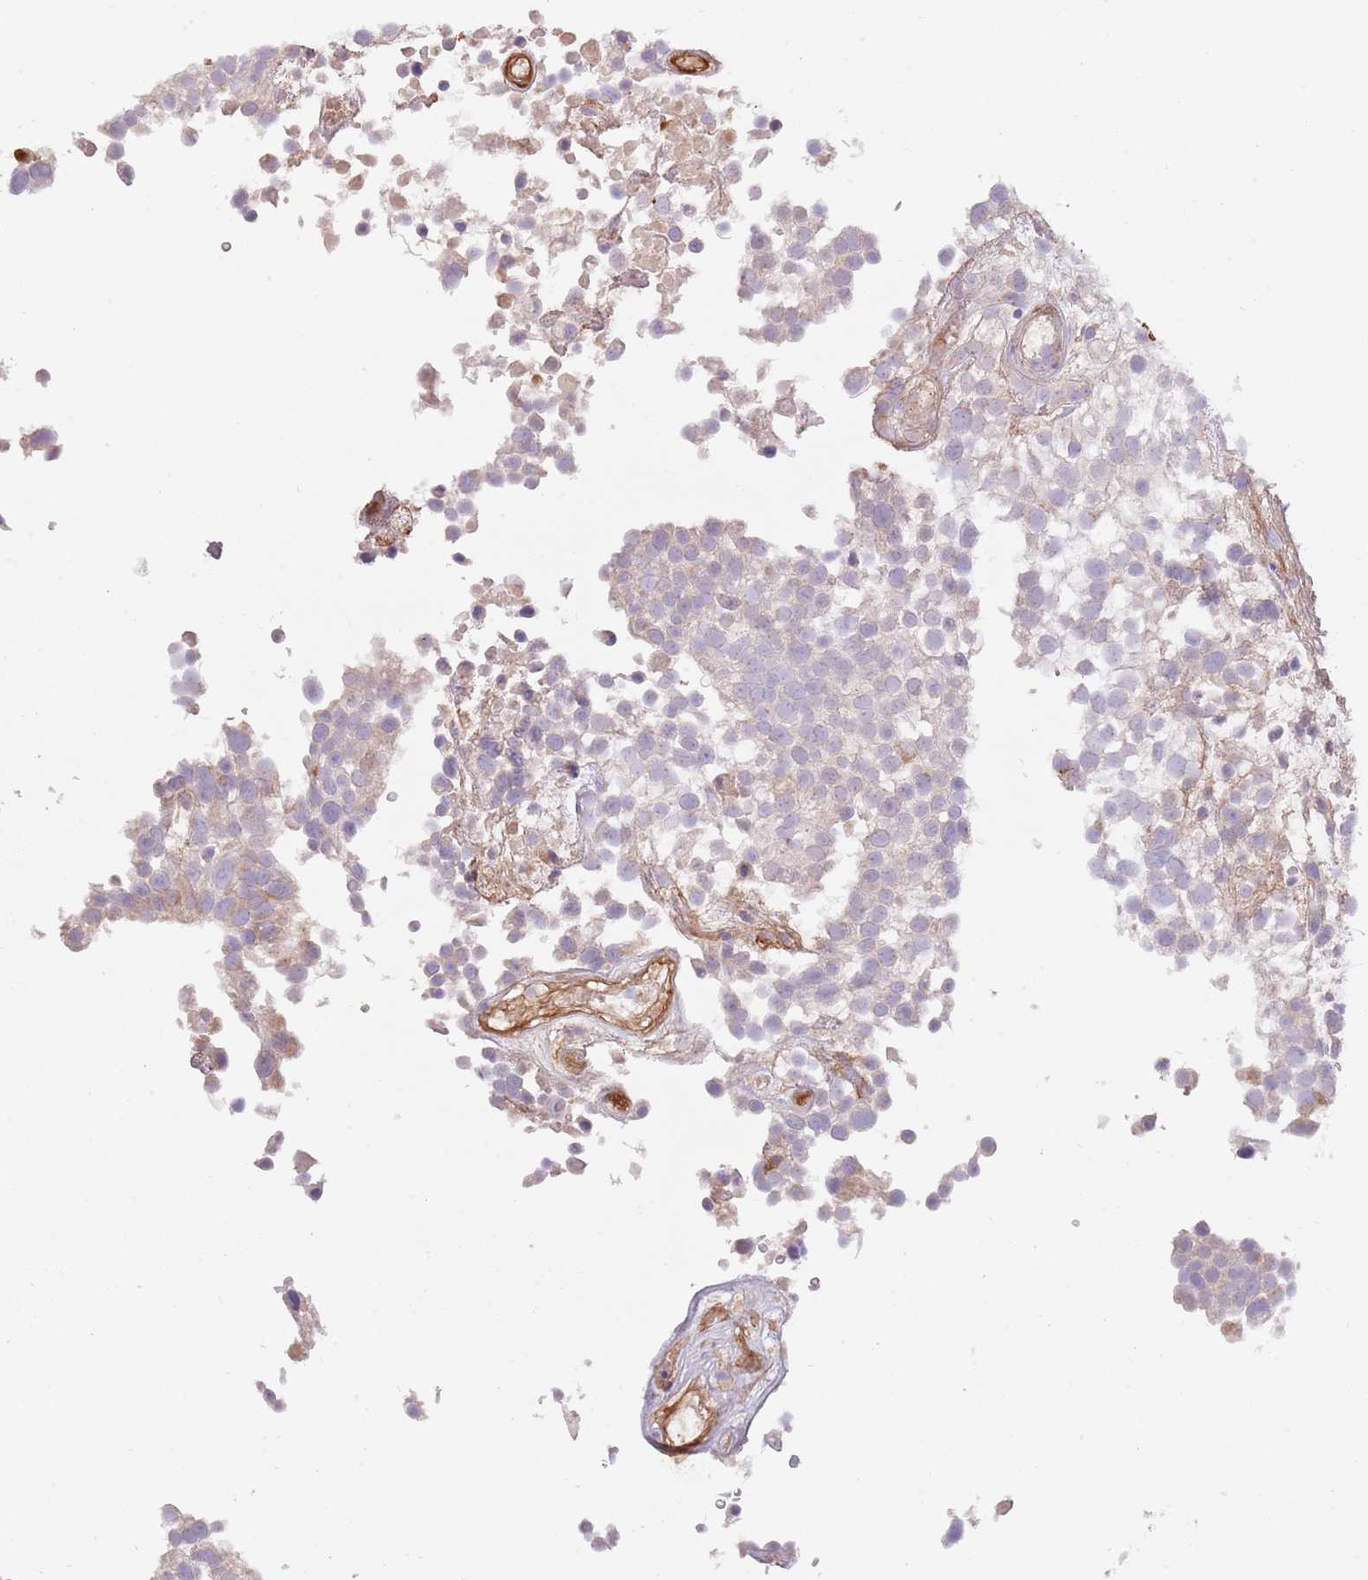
{"staining": {"intensity": "negative", "quantity": "none", "location": "none"}, "tissue": "urothelial cancer", "cell_type": "Tumor cells", "image_type": "cancer", "snomed": [{"axis": "morphology", "description": "Urothelial carcinoma, High grade"}, {"axis": "topography", "description": "Urinary bladder"}], "caption": "High magnification brightfield microscopy of high-grade urothelial carcinoma stained with DAB (brown) and counterstained with hematoxylin (blue): tumor cells show no significant positivity.", "gene": "TINAGL1", "patient": {"sex": "male", "age": 56}}